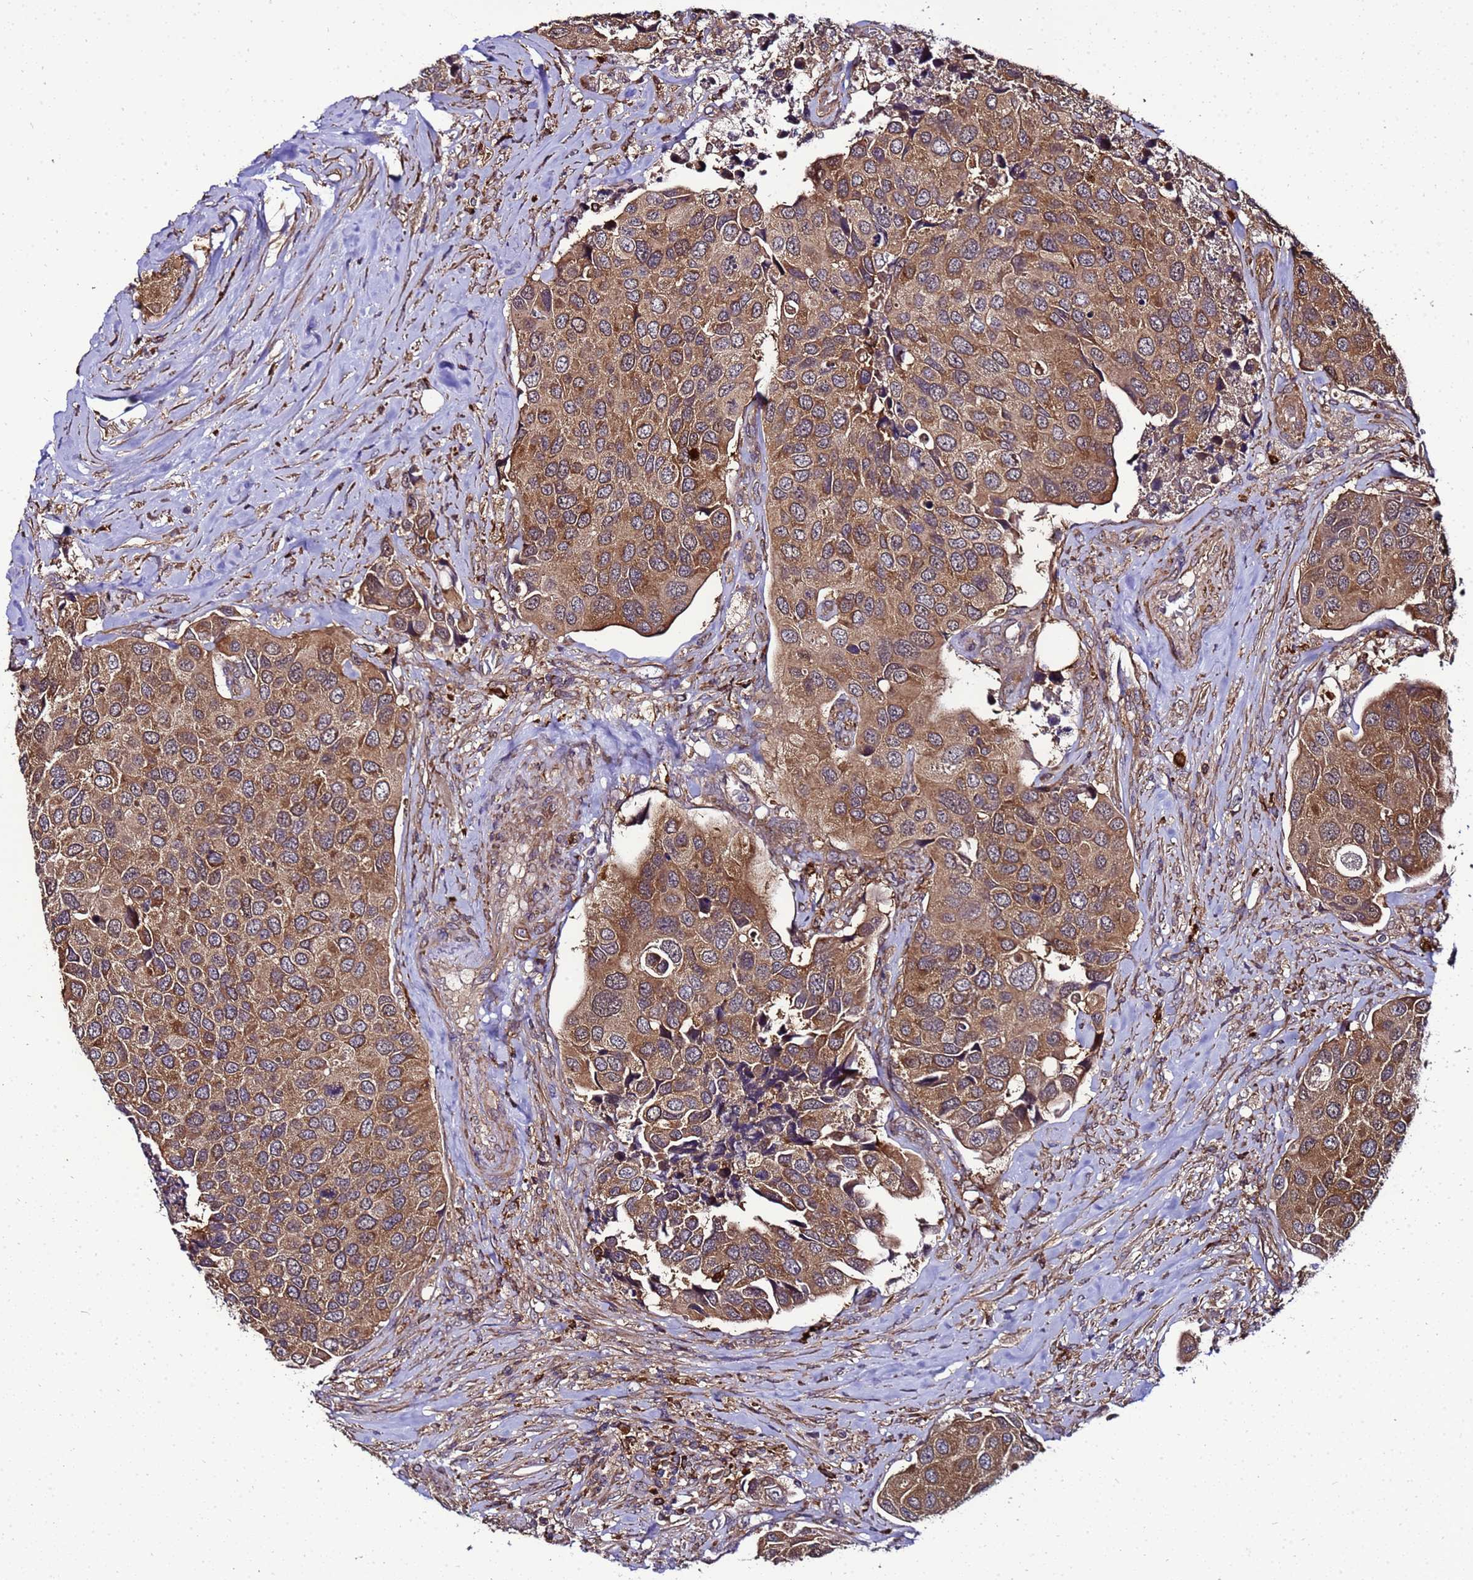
{"staining": {"intensity": "strong", "quantity": ">75%", "location": "cytoplasmic/membranous"}, "tissue": "urothelial cancer", "cell_type": "Tumor cells", "image_type": "cancer", "snomed": [{"axis": "morphology", "description": "Urothelial carcinoma, High grade"}, {"axis": "topography", "description": "Urinary bladder"}], "caption": "Immunohistochemistry of human urothelial carcinoma (high-grade) shows high levels of strong cytoplasmic/membranous staining in about >75% of tumor cells.", "gene": "TRABD", "patient": {"sex": "male", "age": 74}}